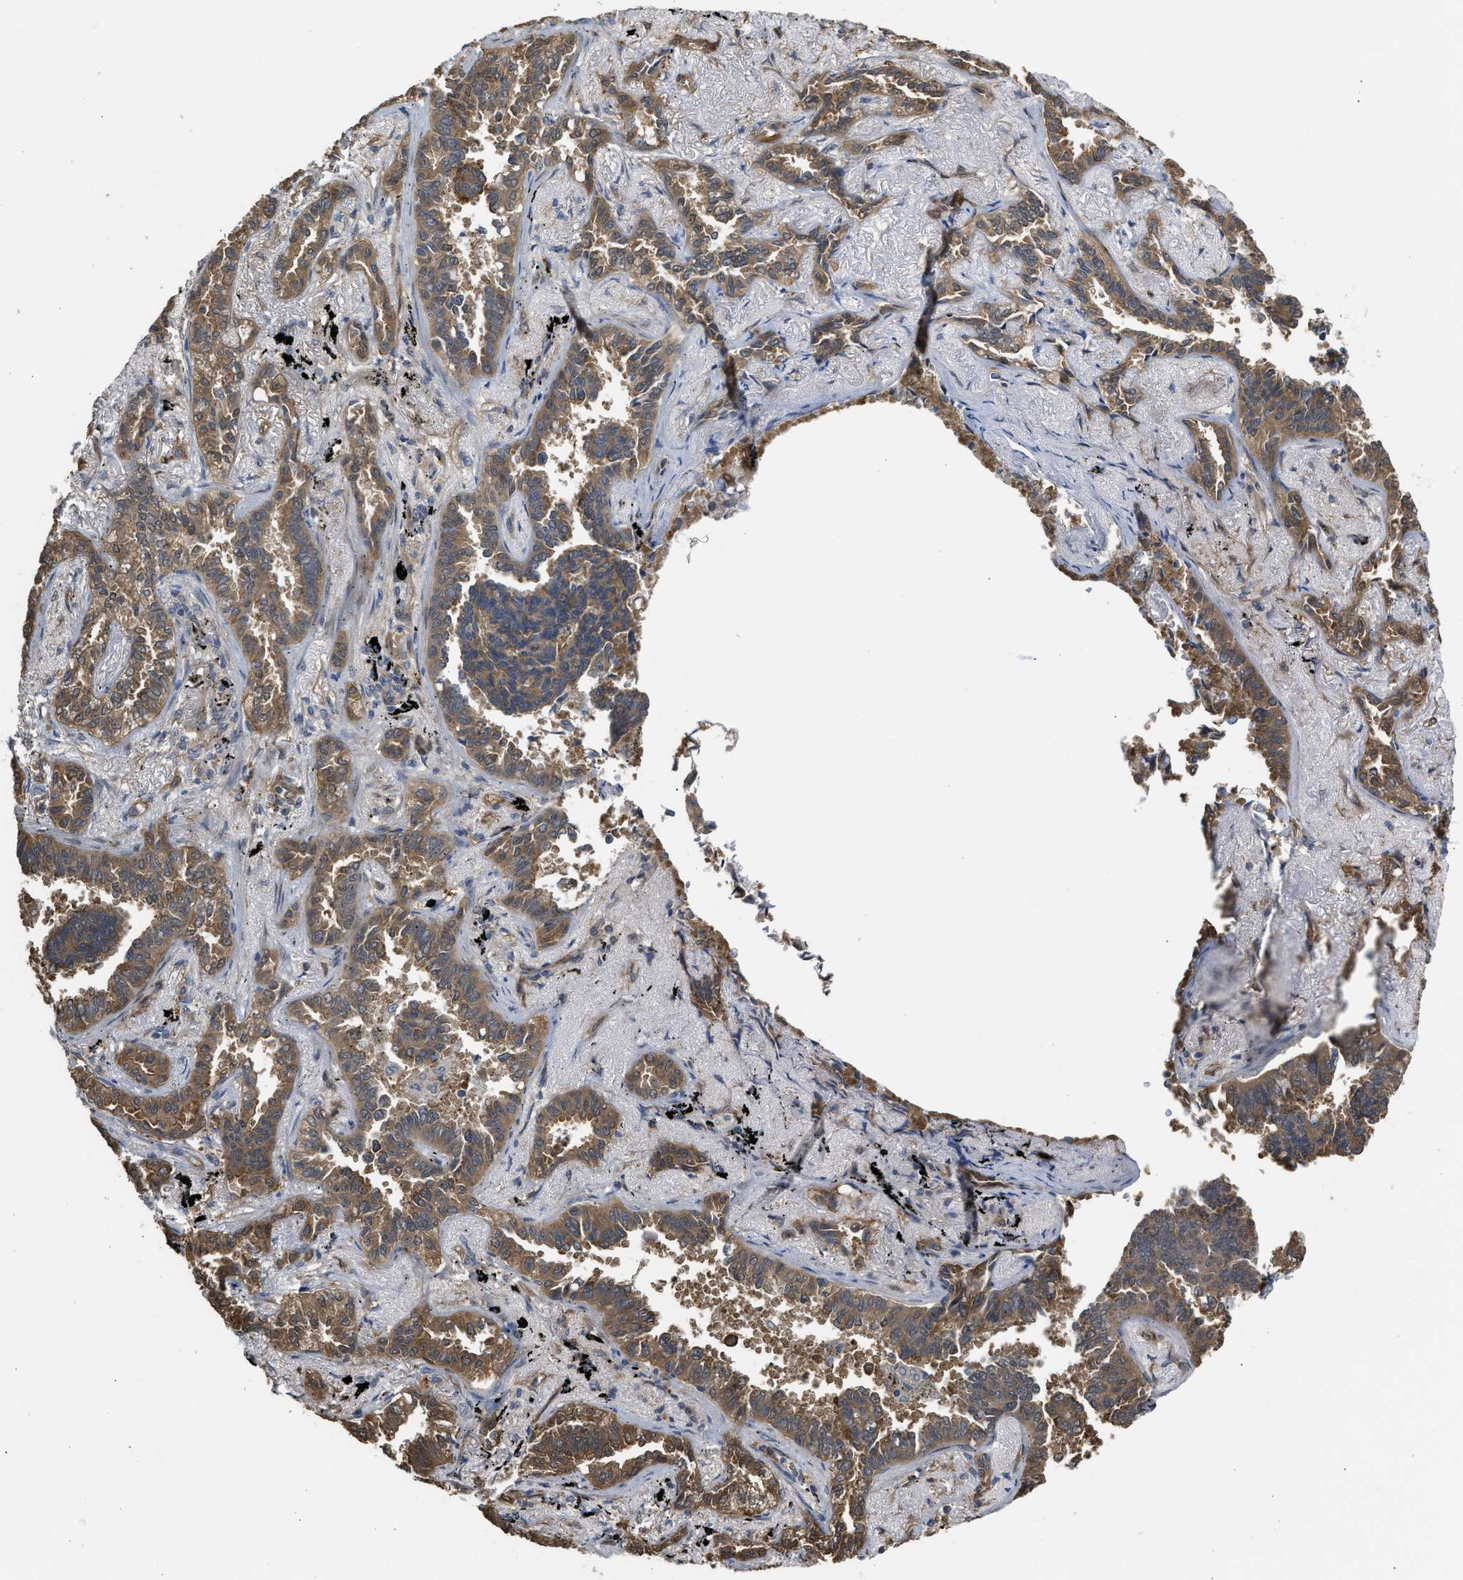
{"staining": {"intensity": "moderate", "quantity": ">75%", "location": "cytoplasmic/membranous"}, "tissue": "lung cancer", "cell_type": "Tumor cells", "image_type": "cancer", "snomed": [{"axis": "morphology", "description": "Adenocarcinoma, NOS"}, {"axis": "topography", "description": "Lung"}], "caption": "Immunohistochemical staining of human lung cancer (adenocarcinoma) exhibits medium levels of moderate cytoplasmic/membranous protein positivity in about >75% of tumor cells. The protein of interest is stained brown, and the nuclei are stained in blue (DAB IHC with brightfield microscopy, high magnification).", "gene": "BAG3", "patient": {"sex": "male", "age": 59}}